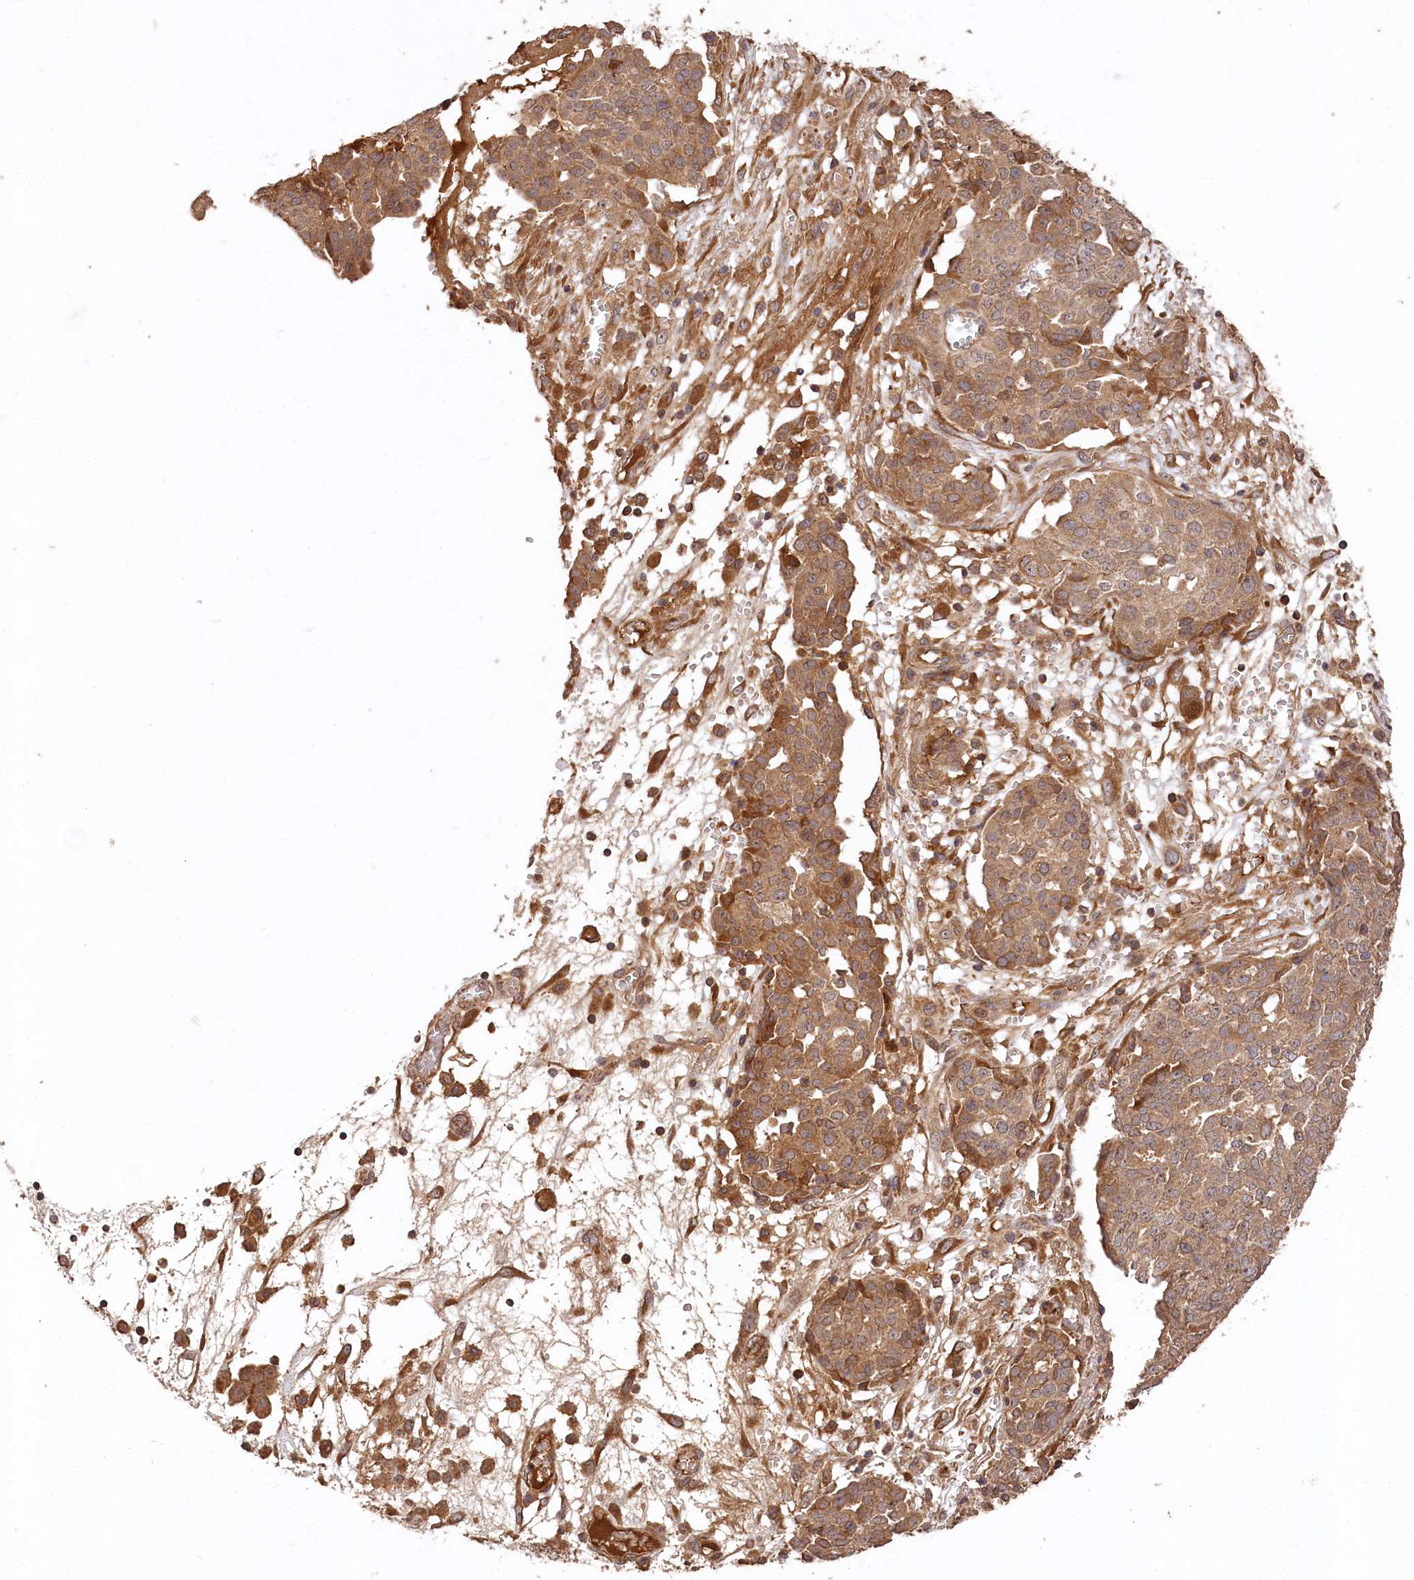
{"staining": {"intensity": "moderate", "quantity": ">75%", "location": "cytoplasmic/membranous"}, "tissue": "ovarian cancer", "cell_type": "Tumor cells", "image_type": "cancer", "snomed": [{"axis": "morphology", "description": "Cystadenocarcinoma, serous, NOS"}, {"axis": "topography", "description": "Soft tissue"}, {"axis": "topography", "description": "Ovary"}], "caption": "A brown stain labels moderate cytoplasmic/membranous staining of a protein in human ovarian cancer tumor cells. Using DAB (brown) and hematoxylin (blue) stains, captured at high magnification using brightfield microscopy.", "gene": "MCF2L2", "patient": {"sex": "female", "age": 57}}